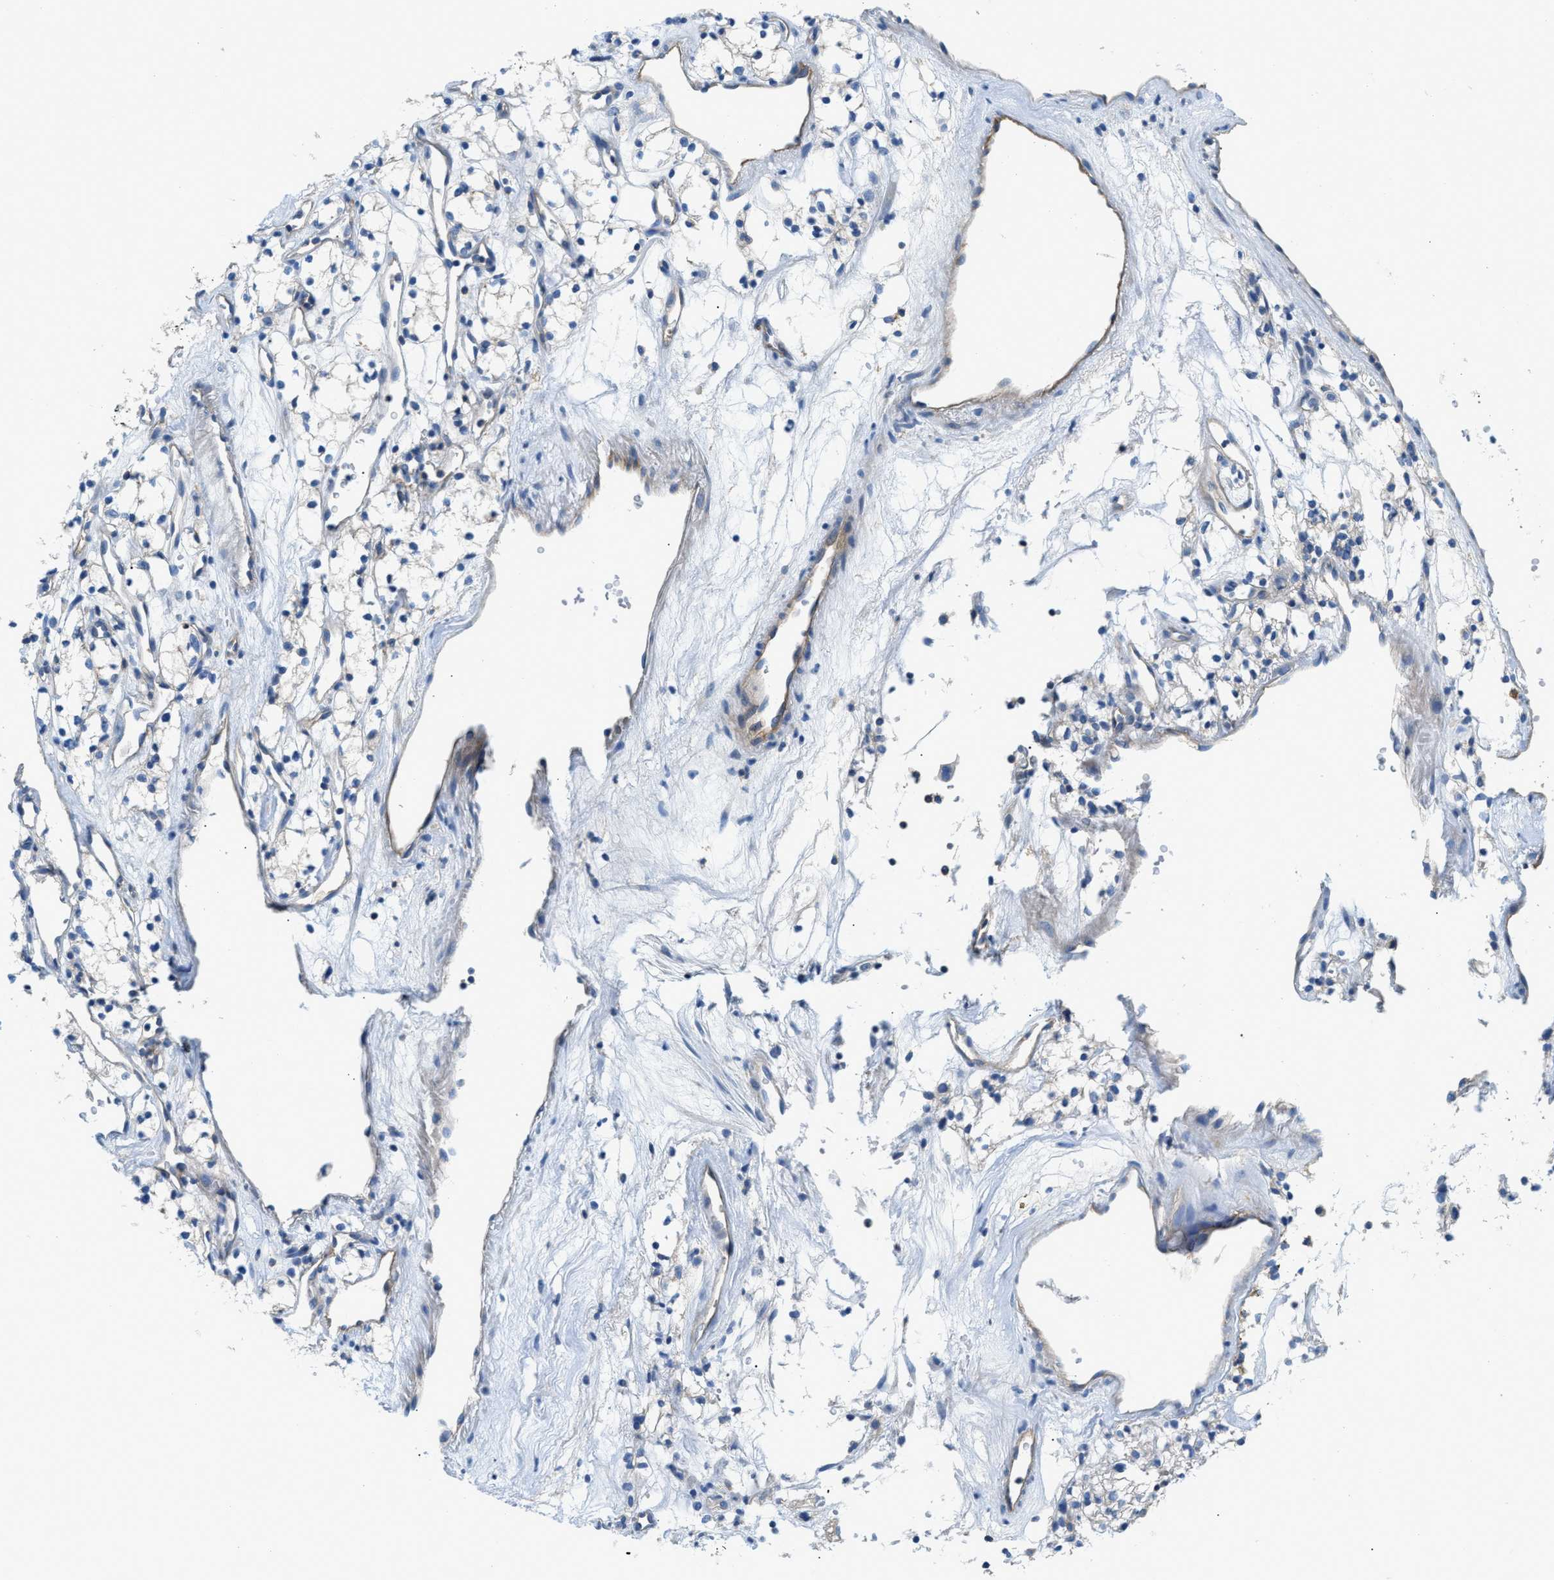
{"staining": {"intensity": "negative", "quantity": "none", "location": "none"}, "tissue": "renal cancer", "cell_type": "Tumor cells", "image_type": "cancer", "snomed": [{"axis": "morphology", "description": "Adenocarcinoma, NOS"}, {"axis": "topography", "description": "Kidney"}], "caption": "This is a histopathology image of immunohistochemistry staining of renal cancer, which shows no staining in tumor cells.", "gene": "ORAI1", "patient": {"sex": "male", "age": 59}}